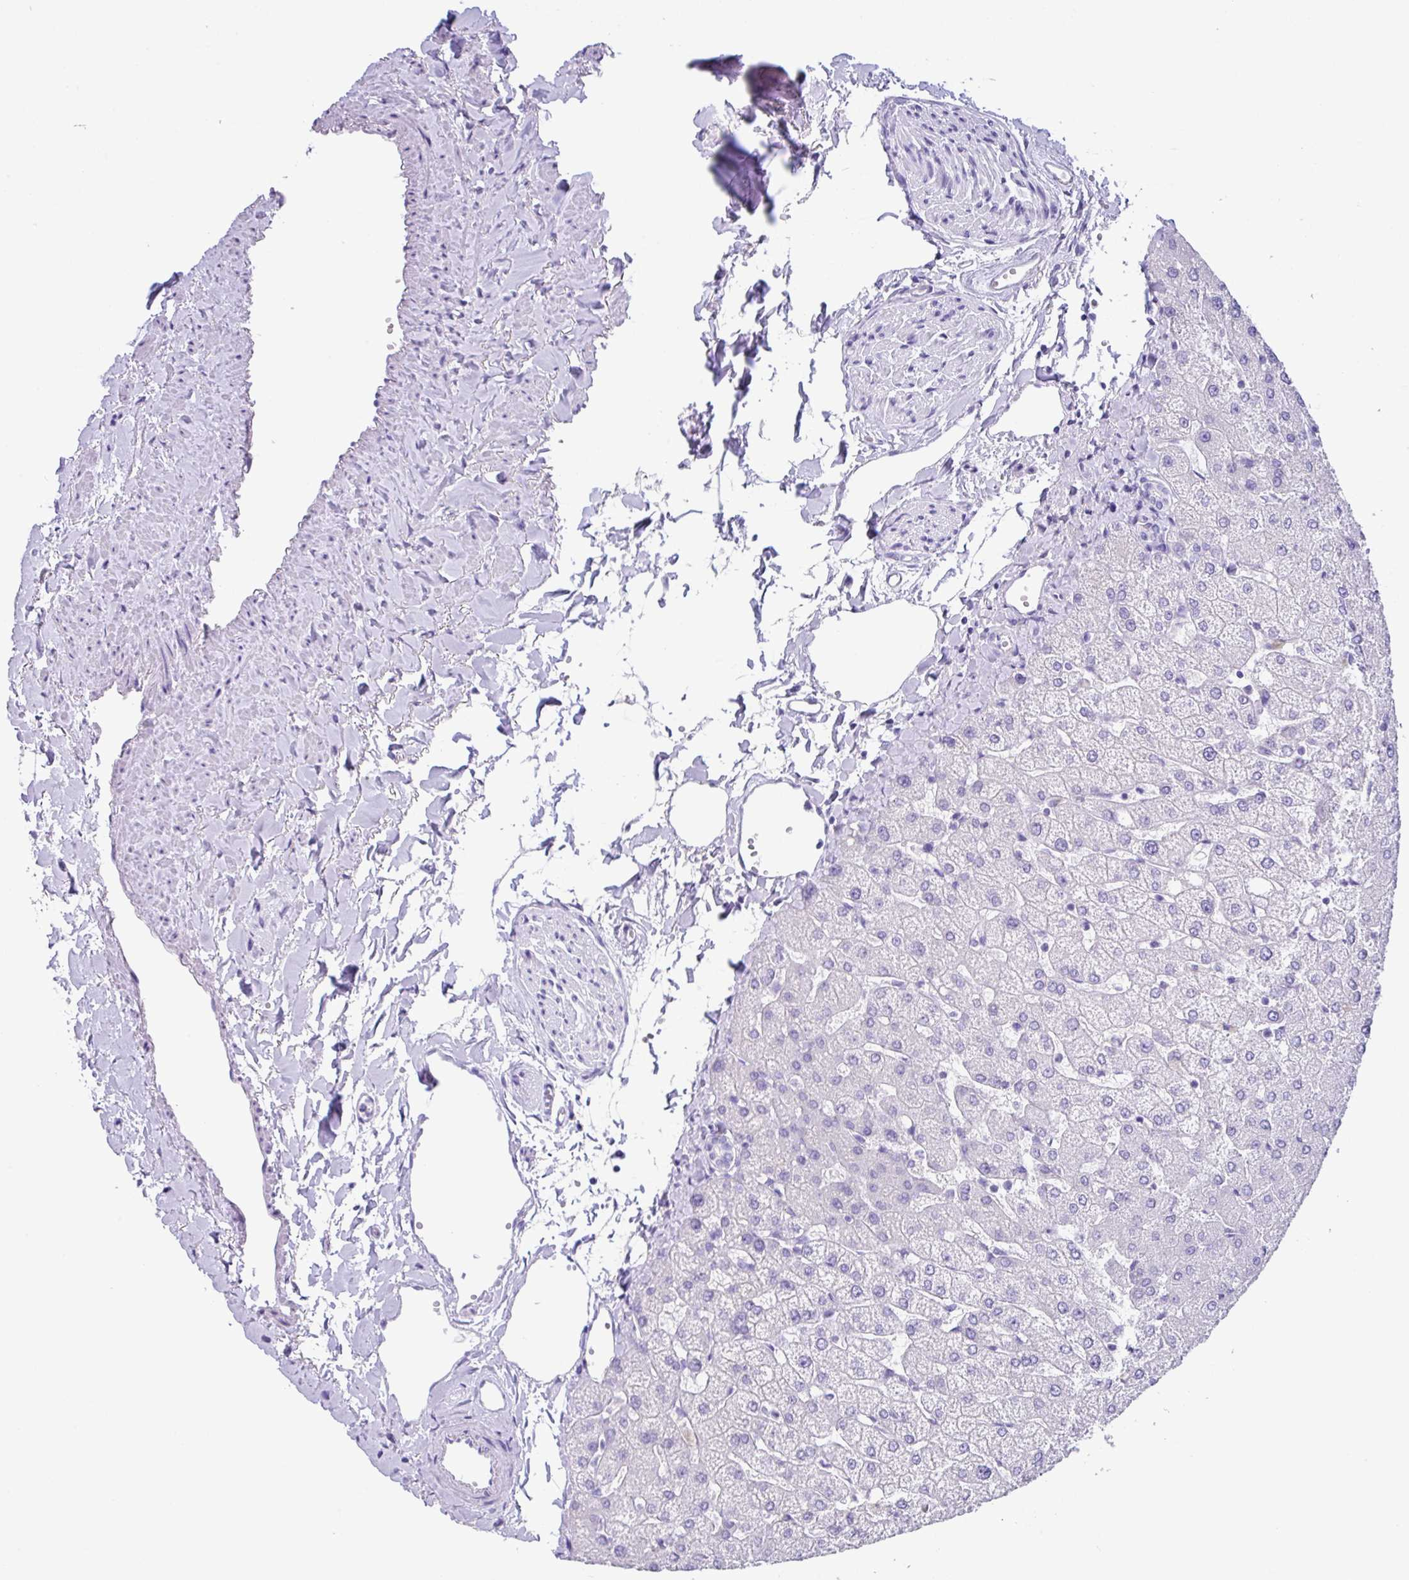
{"staining": {"intensity": "negative", "quantity": "none", "location": "none"}, "tissue": "liver", "cell_type": "Cholangiocytes", "image_type": "normal", "snomed": [{"axis": "morphology", "description": "Normal tissue, NOS"}, {"axis": "topography", "description": "Liver"}], "caption": "Photomicrograph shows no protein positivity in cholangiocytes of unremarkable liver.", "gene": "ZG16", "patient": {"sex": "female", "age": 54}}